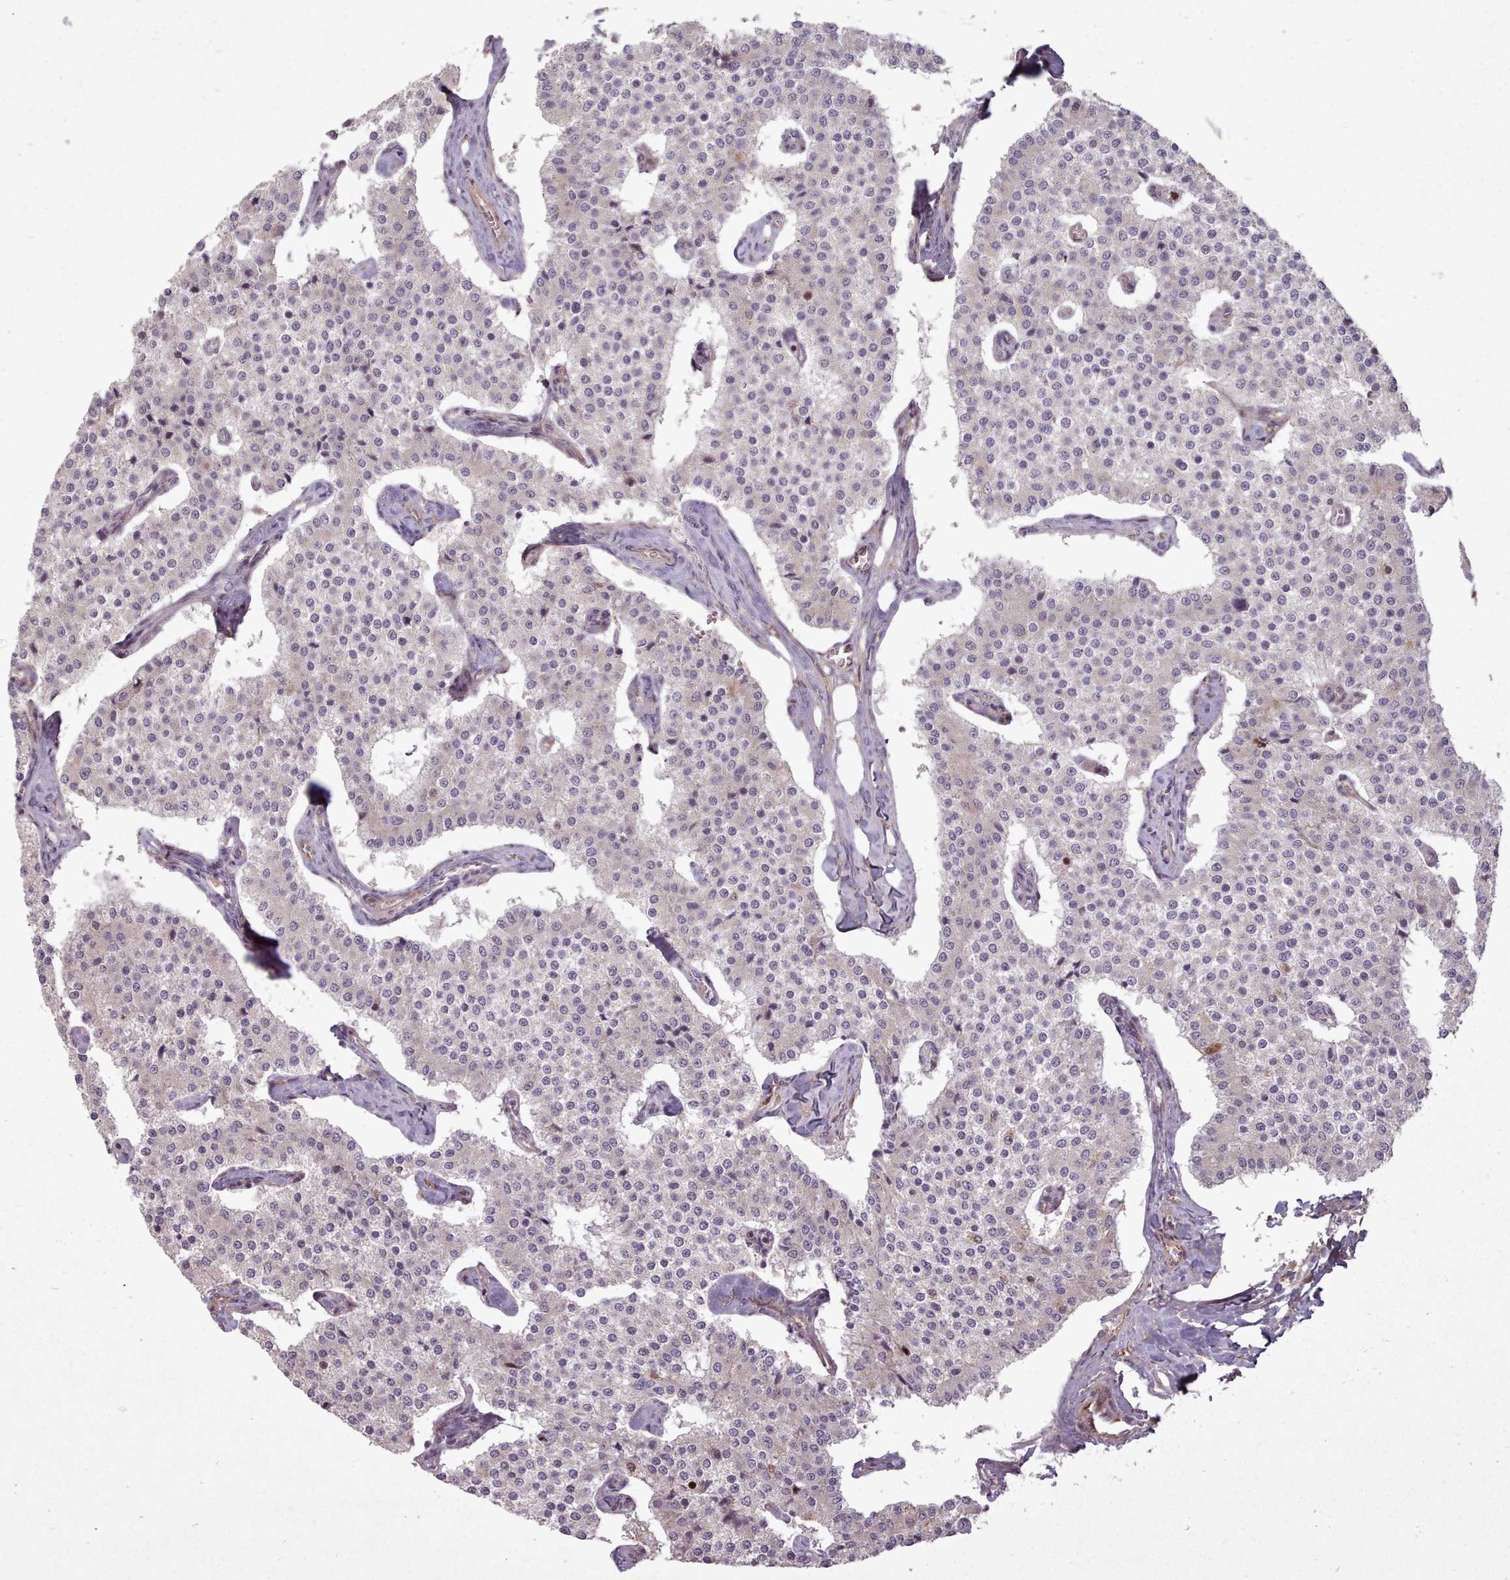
{"staining": {"intensity": "strong", "quantity": "<25%", "location": "nuclear"}, "tissue": "carcinoid", "cell_type": "Tumor cells", "image_type": "cancer", "snomed": [{"axis": "morphology", "description": "Carcinoid, malignant, NOS"}, {"axis": "topography", "description": "Colon"}], "caption": "Malignant carcinoid was stained to show a protein in brown. There is medium levels of strong nuclear positivity in about <25% of tumor cells.", "gene": "GBGT1", "patient": {"sex": "female", "age": 52}}